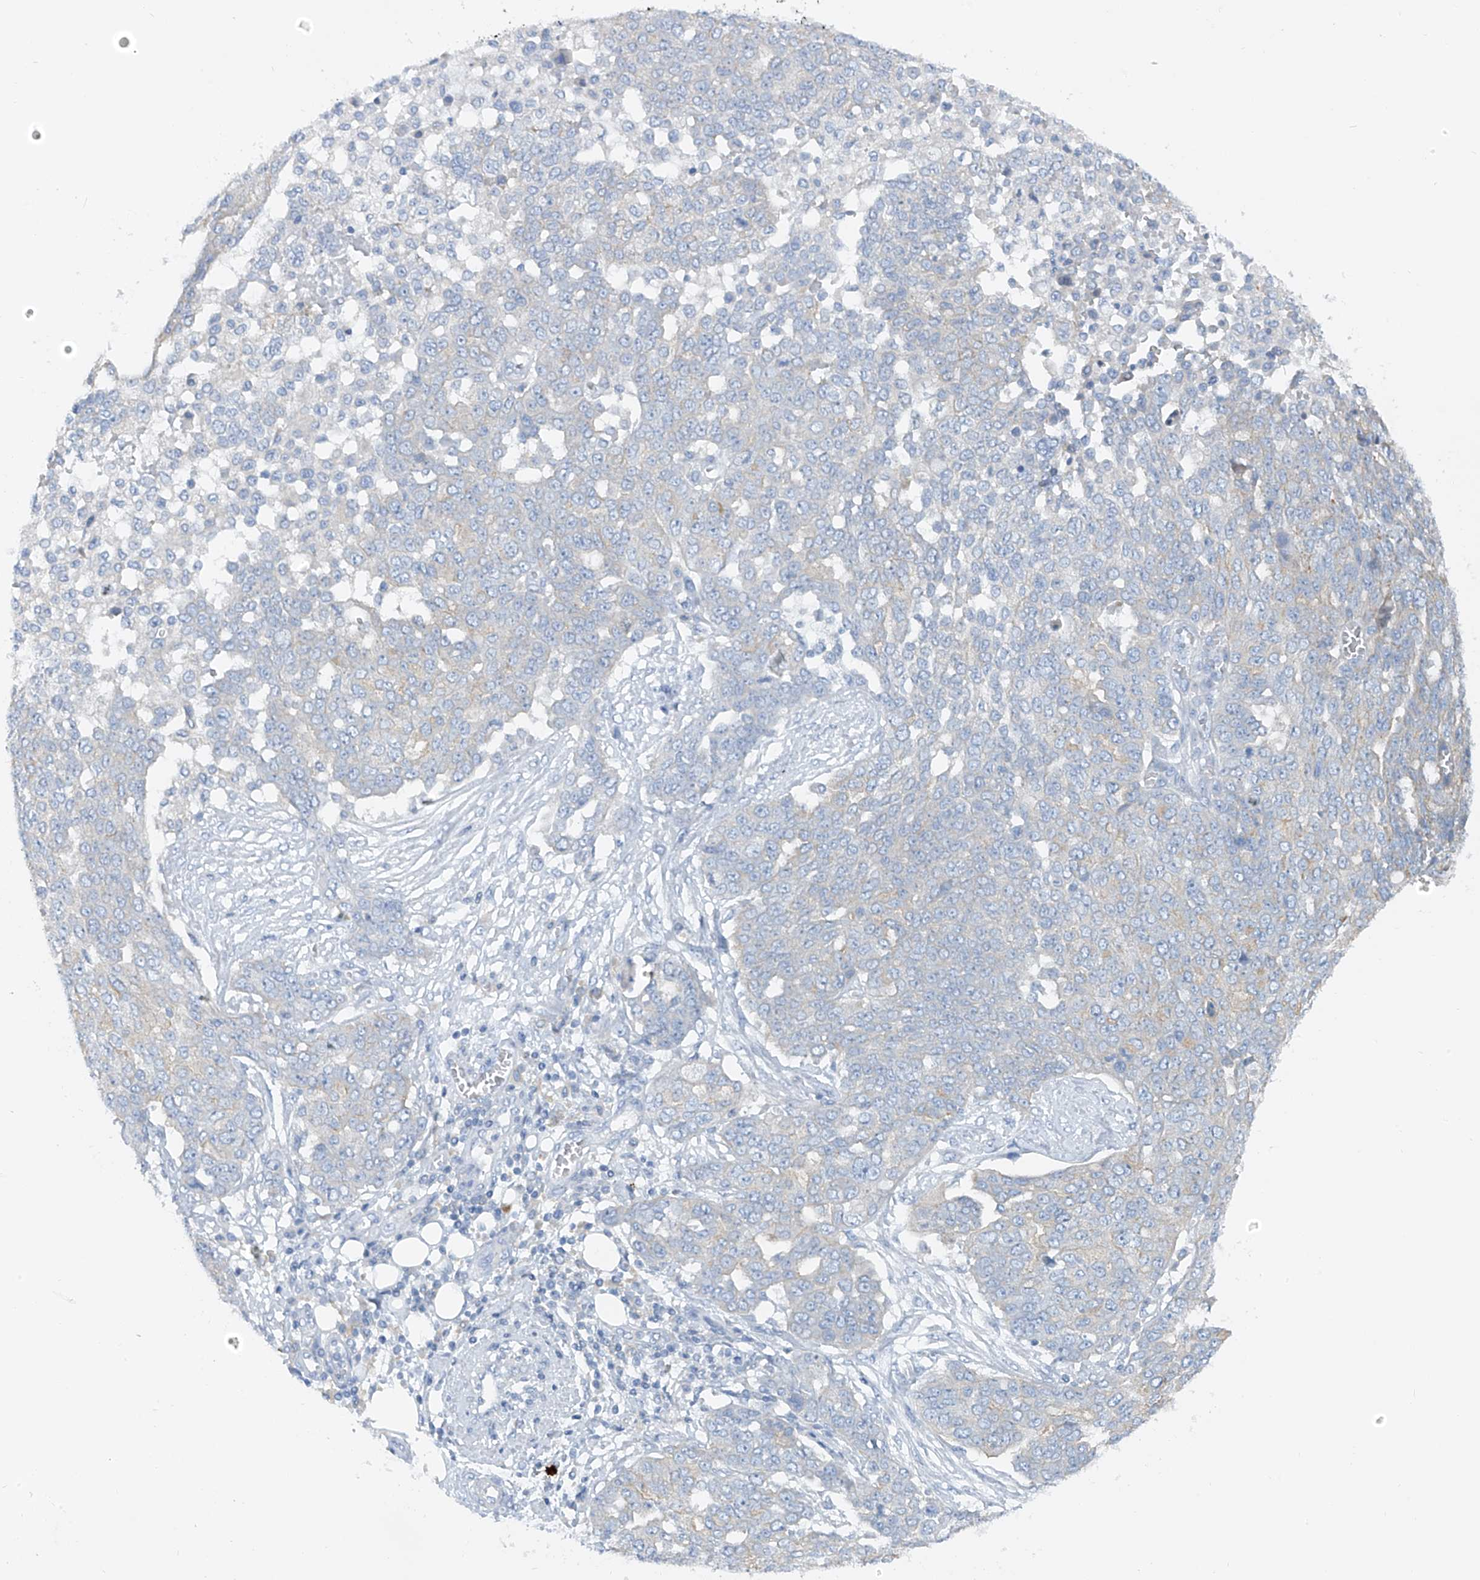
{"staining": {"intensity": "negative", "quantity": "none", "location": "none"}, "tissue": "ovarian cancer", "cell_type": "Tumor cells", "image_type": "cancer", "snomed": [{"axis": "morphology", "description": "Cystadenocarcinoma, serous, NOS"}, {"axis": "topography", "description": "Soft tissue"}, {"axis": "topography", "description": "Ovary"}], "caption": "Tumor cells are negative for protein expression in human ovarian cancer (serous cystadenocarcinoma).", "gene": "POMGNT2", "patient": {"sex": "female", "age": 57}}